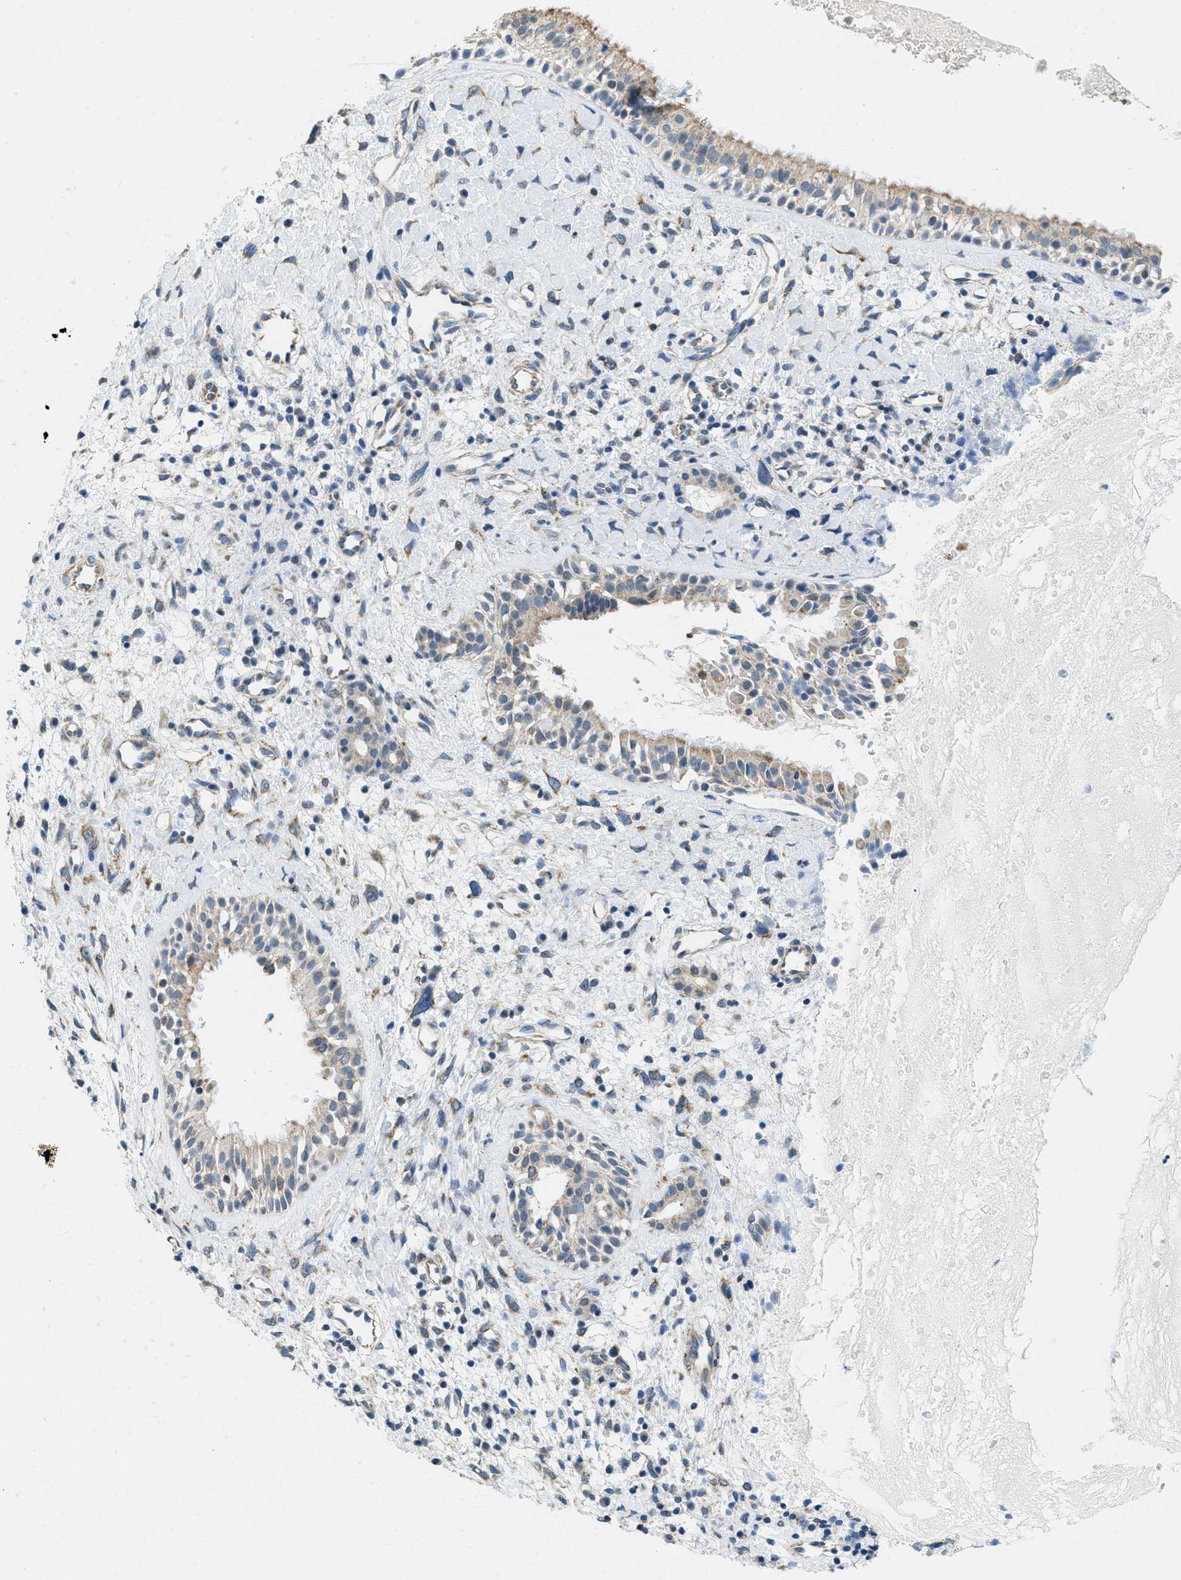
{"staining": {"intensity": "moderate", "quantity": ">75%", "location": "cytoplasmic/membranous"}, "tissue": "nasopharynx", "cell_type": "Respiratory epithelial cells", "image_type": "normal", "snomed": [{"axis": "morphology", "description": "Normal tissue, NOS"}, {"axis": "topography", "description": "Nasopharynx"}], "caption": "A medium amount of moderate cytoplasmic/membranous positivity is present in about >75% of respiratory epithelial cells in normal nasopharynx.", "gene": "TOMM70", "patient": {"sex": "male", "age": 22}}